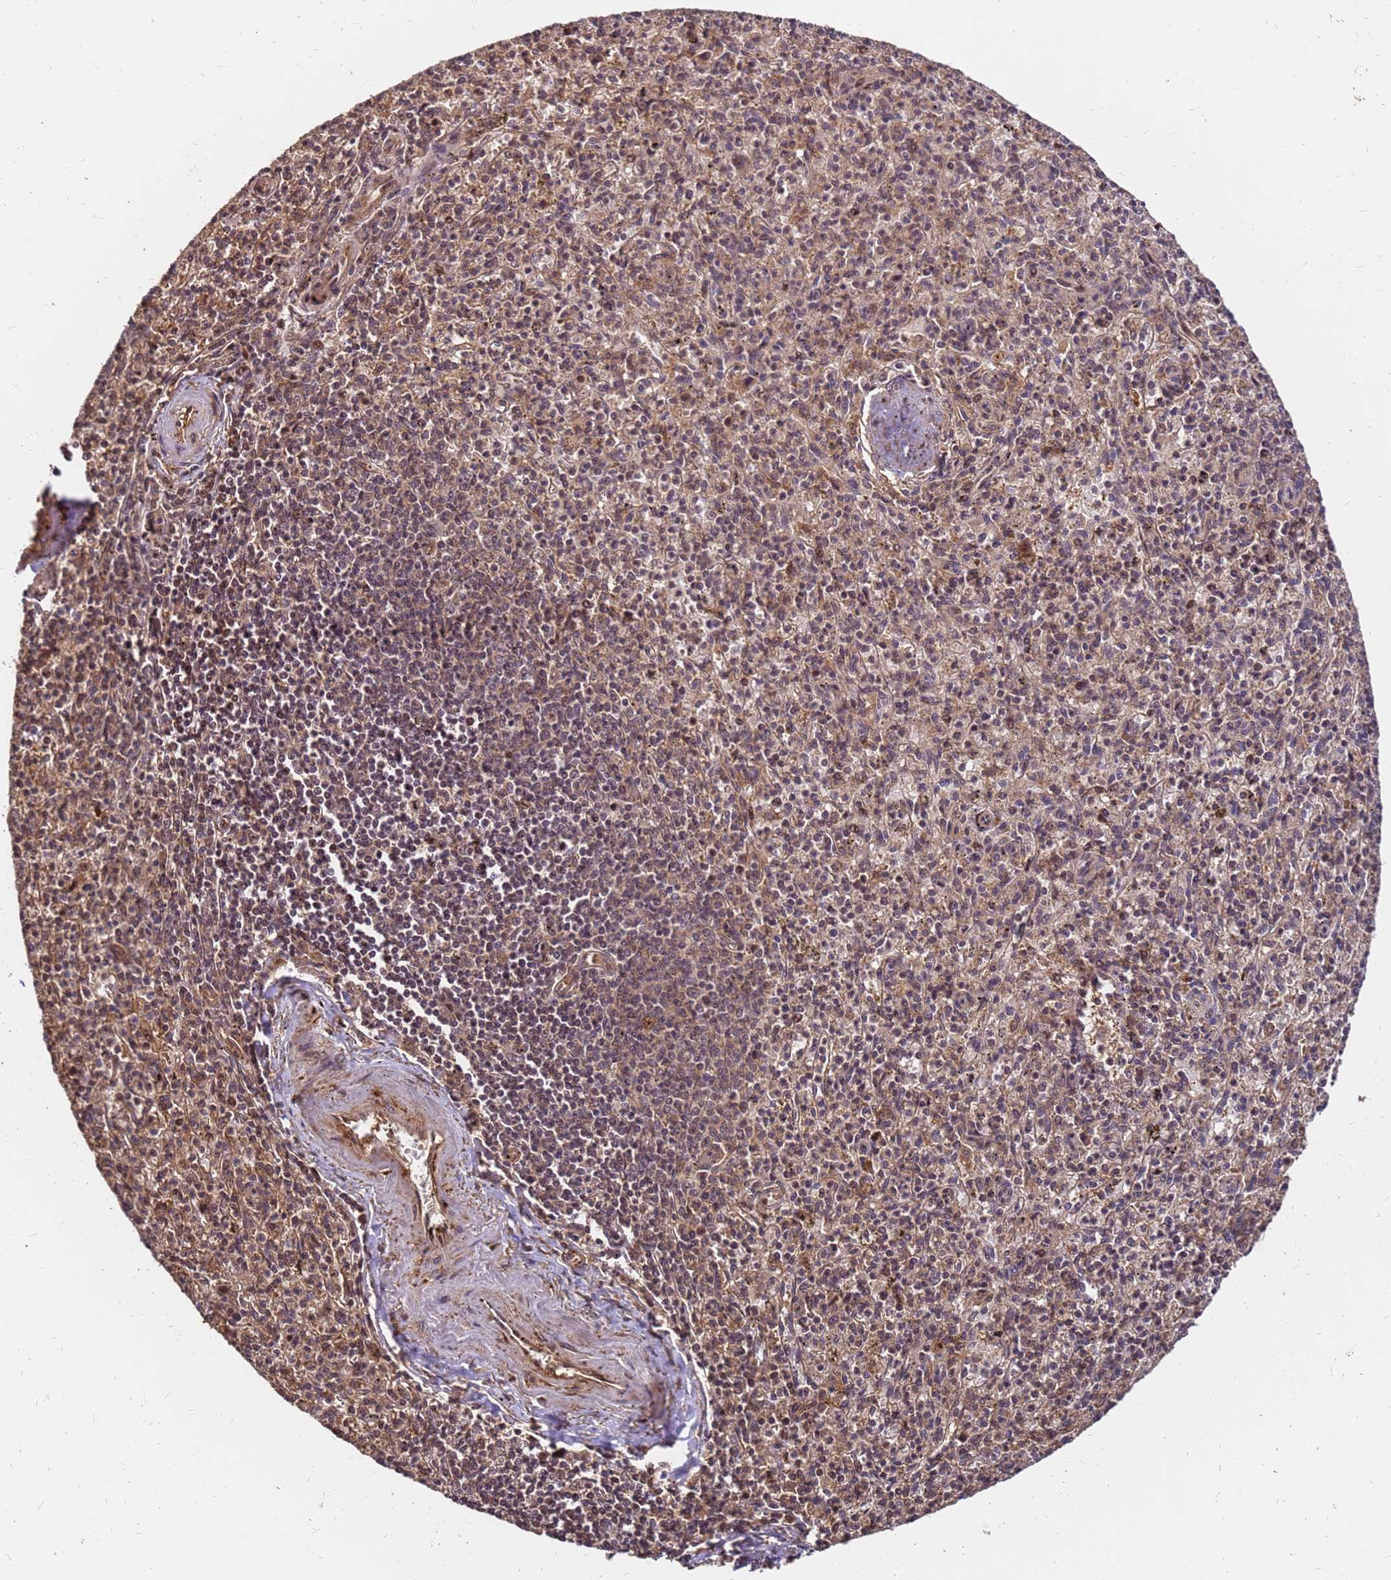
{"staining": {"intensity": "weak", "quantity": "25%-75%", "location": "cytoplasmic/membranous"}, "tissue": "spleen", "cell_type": "Cells in red pulp", "image_type": "normal", "snomed": [{"axis": "morphology", "description": "Normal tissue, NOS"}, {"axis": "topography", "description": "Spleen"}], "caption": "Protein staining of benign spleen exhibits weak cytoplasmic/membranous positivity in approximately 25%-75% of cells in red pulp.", "gene": "GPATCH8", "patient": {"sex": "male", "age": 72}}